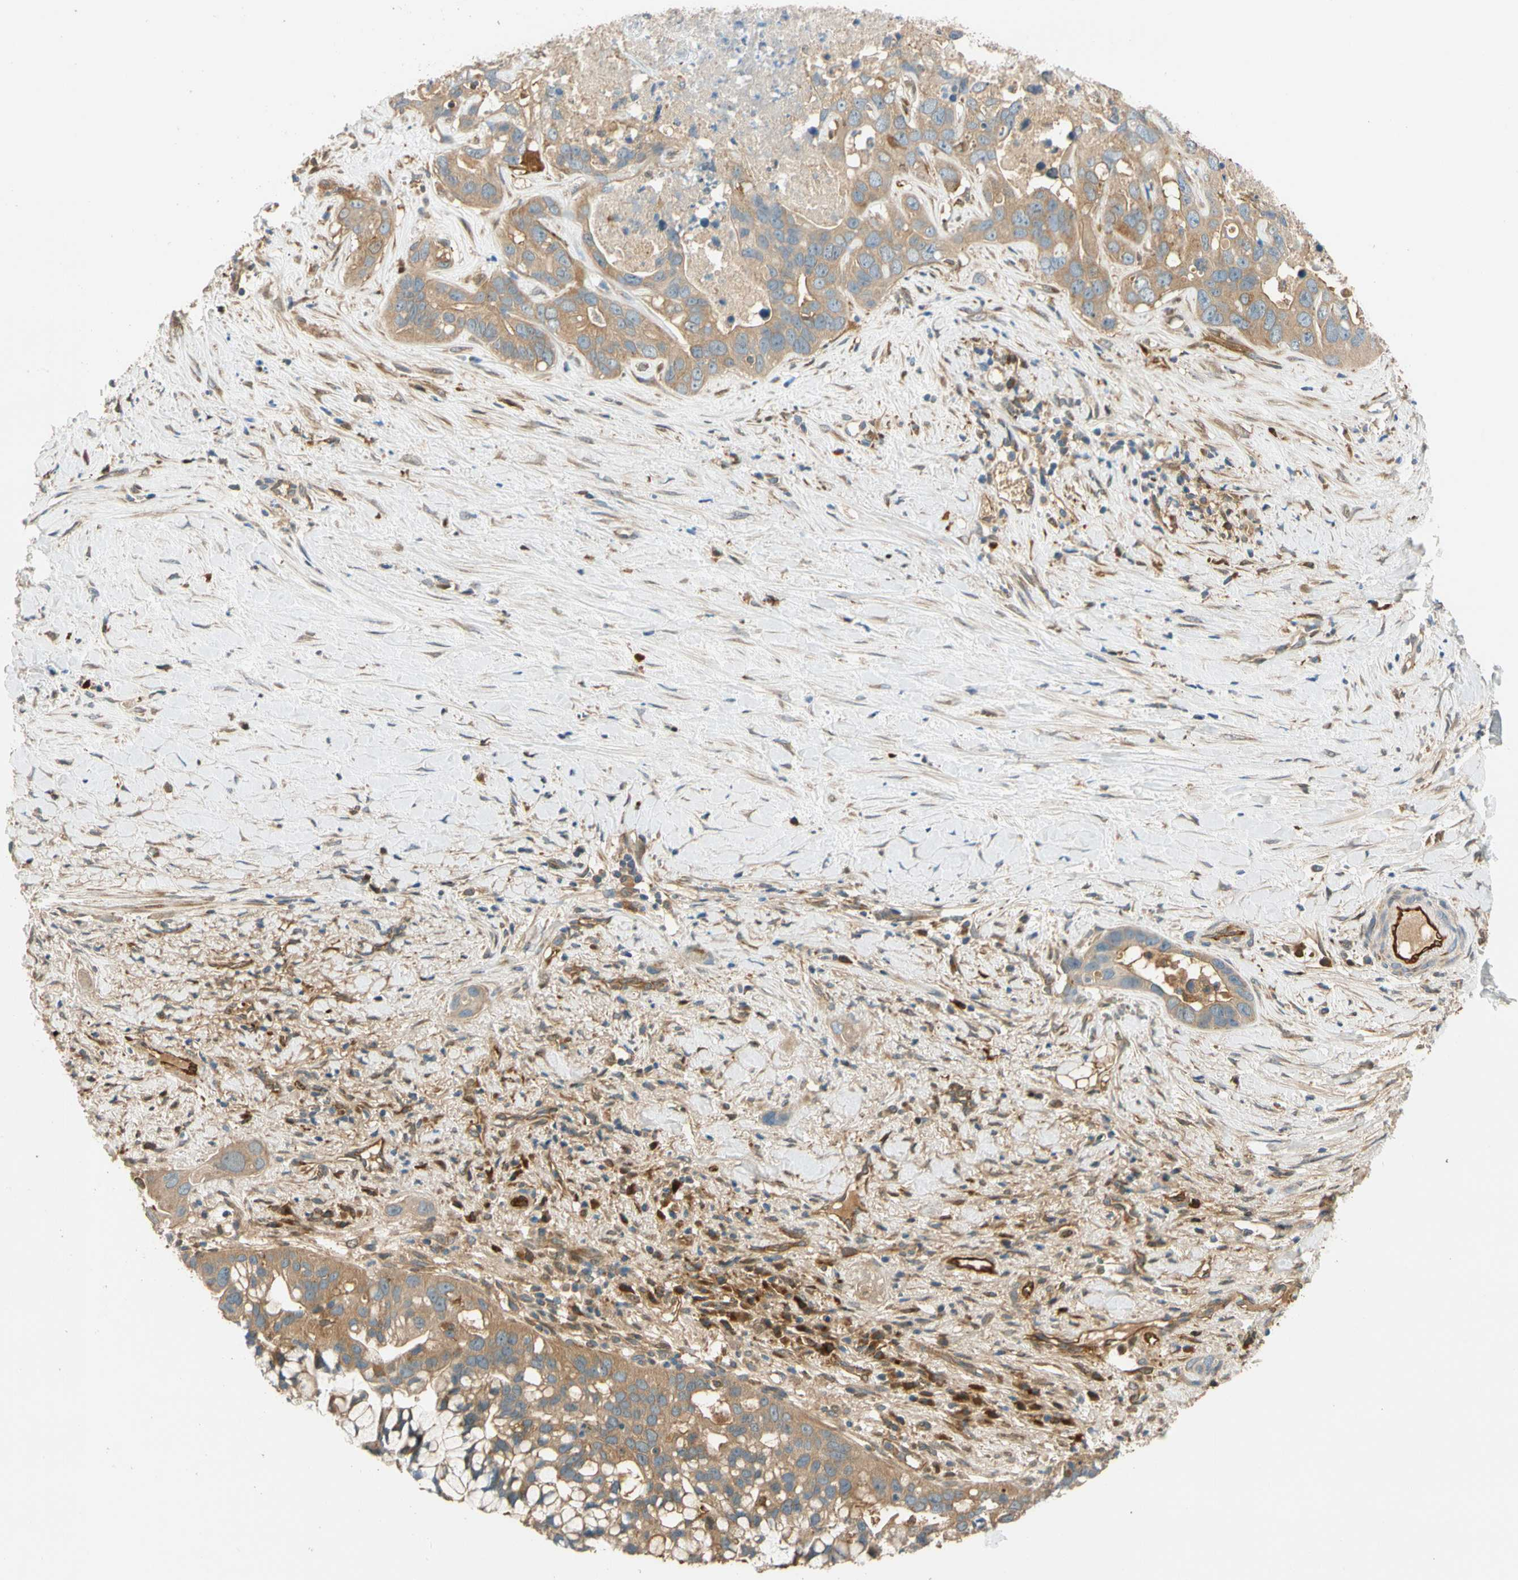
{"staining": {"intensity": "moderate", "quantity": ">75%", "location": "cytoplasmic/membranous"}, "tissue": "liver cancer", "cell_type": "Tumor cells", "image_type": "cancer", "snomed": [{"axis": "morphology", "description": "Cholangiocarcinoma"}, {"axis": "topography", "description": "Liver"}], "caption": "Human liver cancer stained for a protein (brown) demonstrates moderate cytoplasmic/membranous positive expression in about >75% of tumor cells.", "gene": "PARP14", "patient": {"sex": "female", "age": 65}}